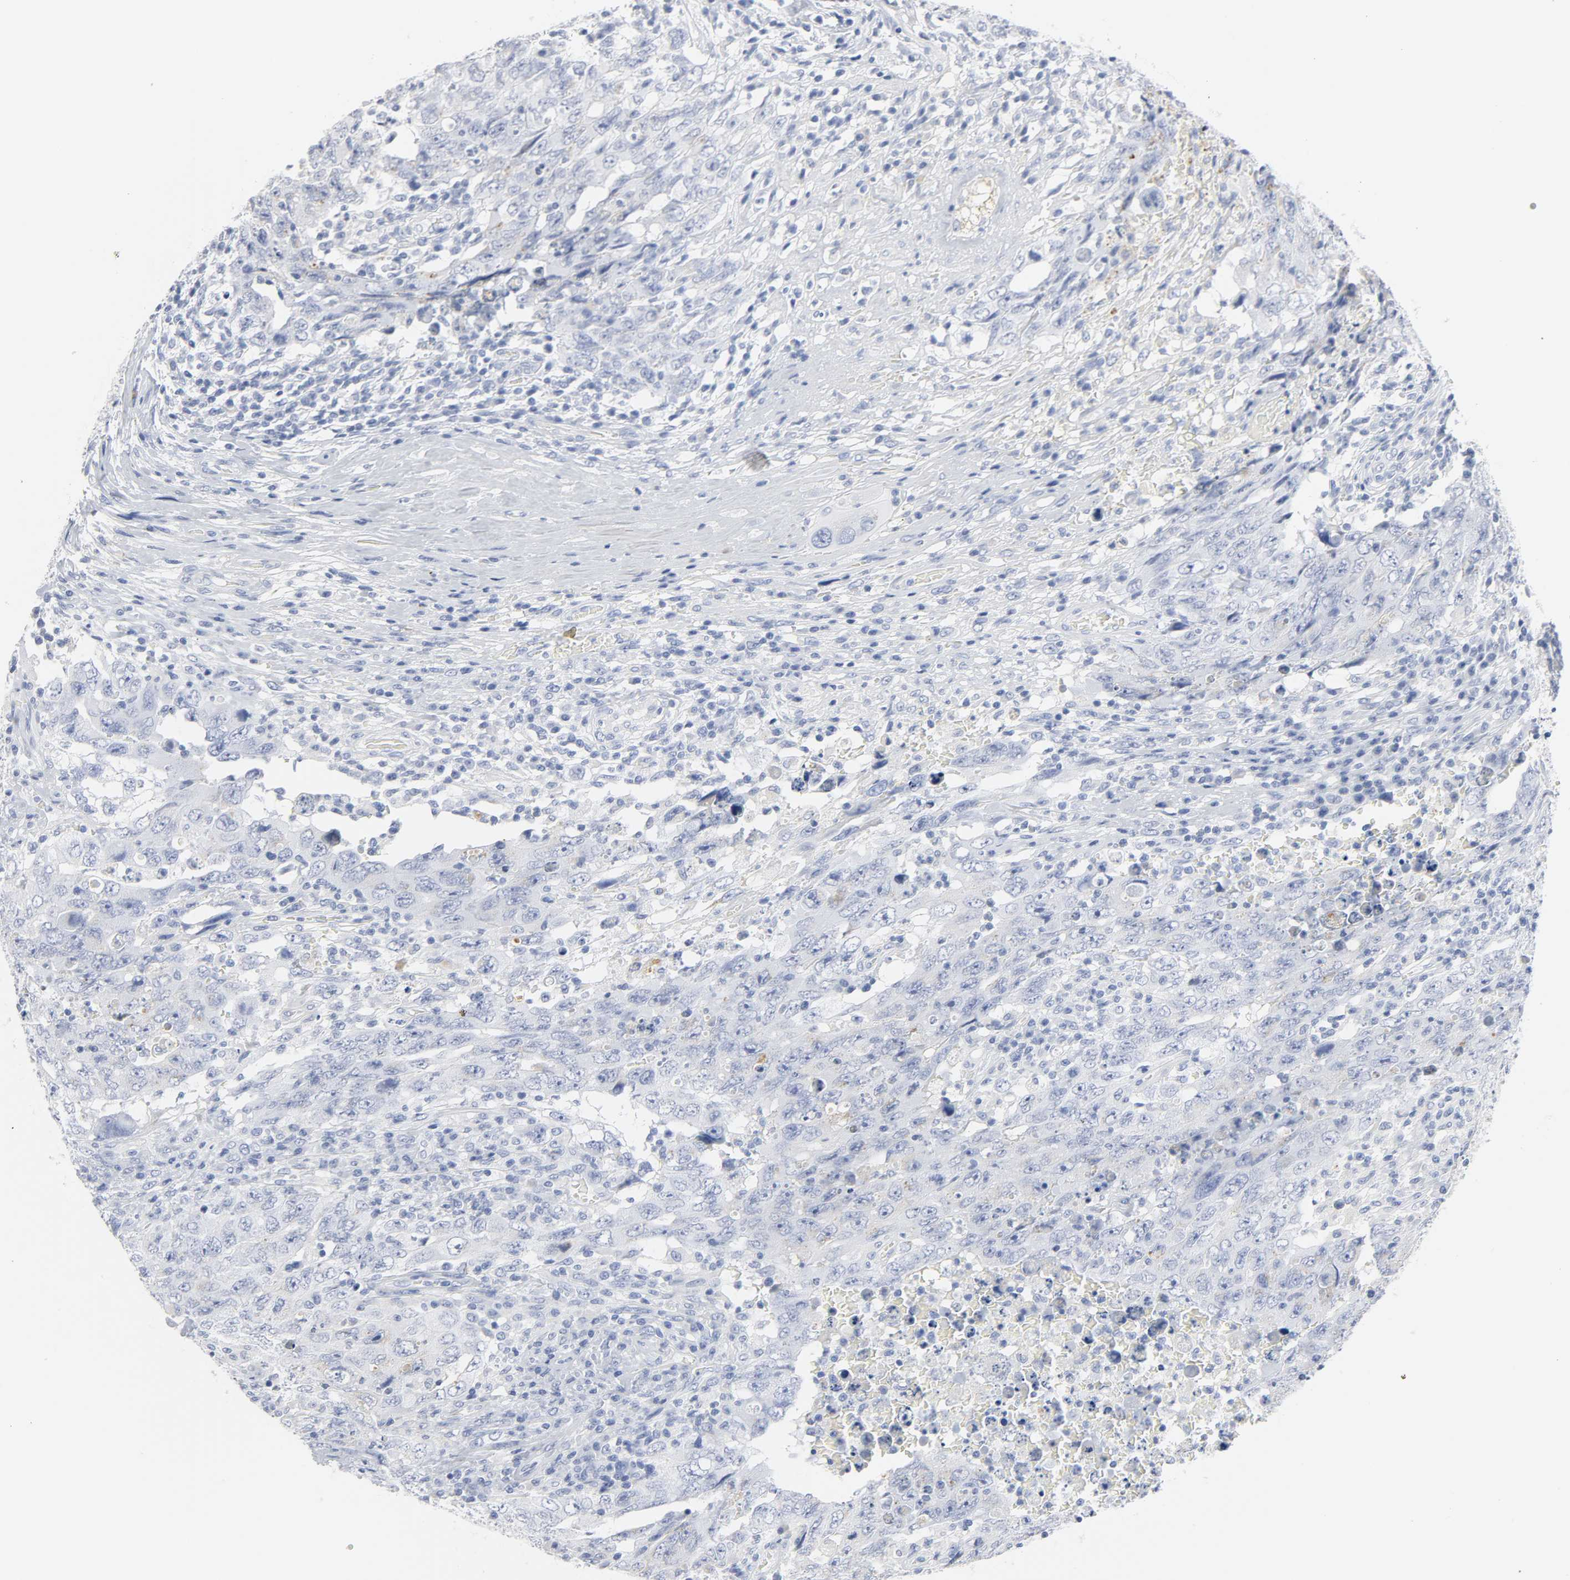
{"staining": {"intensity": "negative", "quantity": "none", "location": "none"}, "tissue": "testis cancer", "cell_type": "Tumor cells", "image_type": "cancer", "snomed": [{"axis": "morphology", "description": "Carcinoma, Embryonal, NOS"}, {"axis": "topography", "description": "Testis"}], "caption": "A photomicrograph of human embryonal carcinoma (testis) is negative for staining in tumor cells.", "gene": "ACP3", "patient": {"sex": "male", "age": 26}}